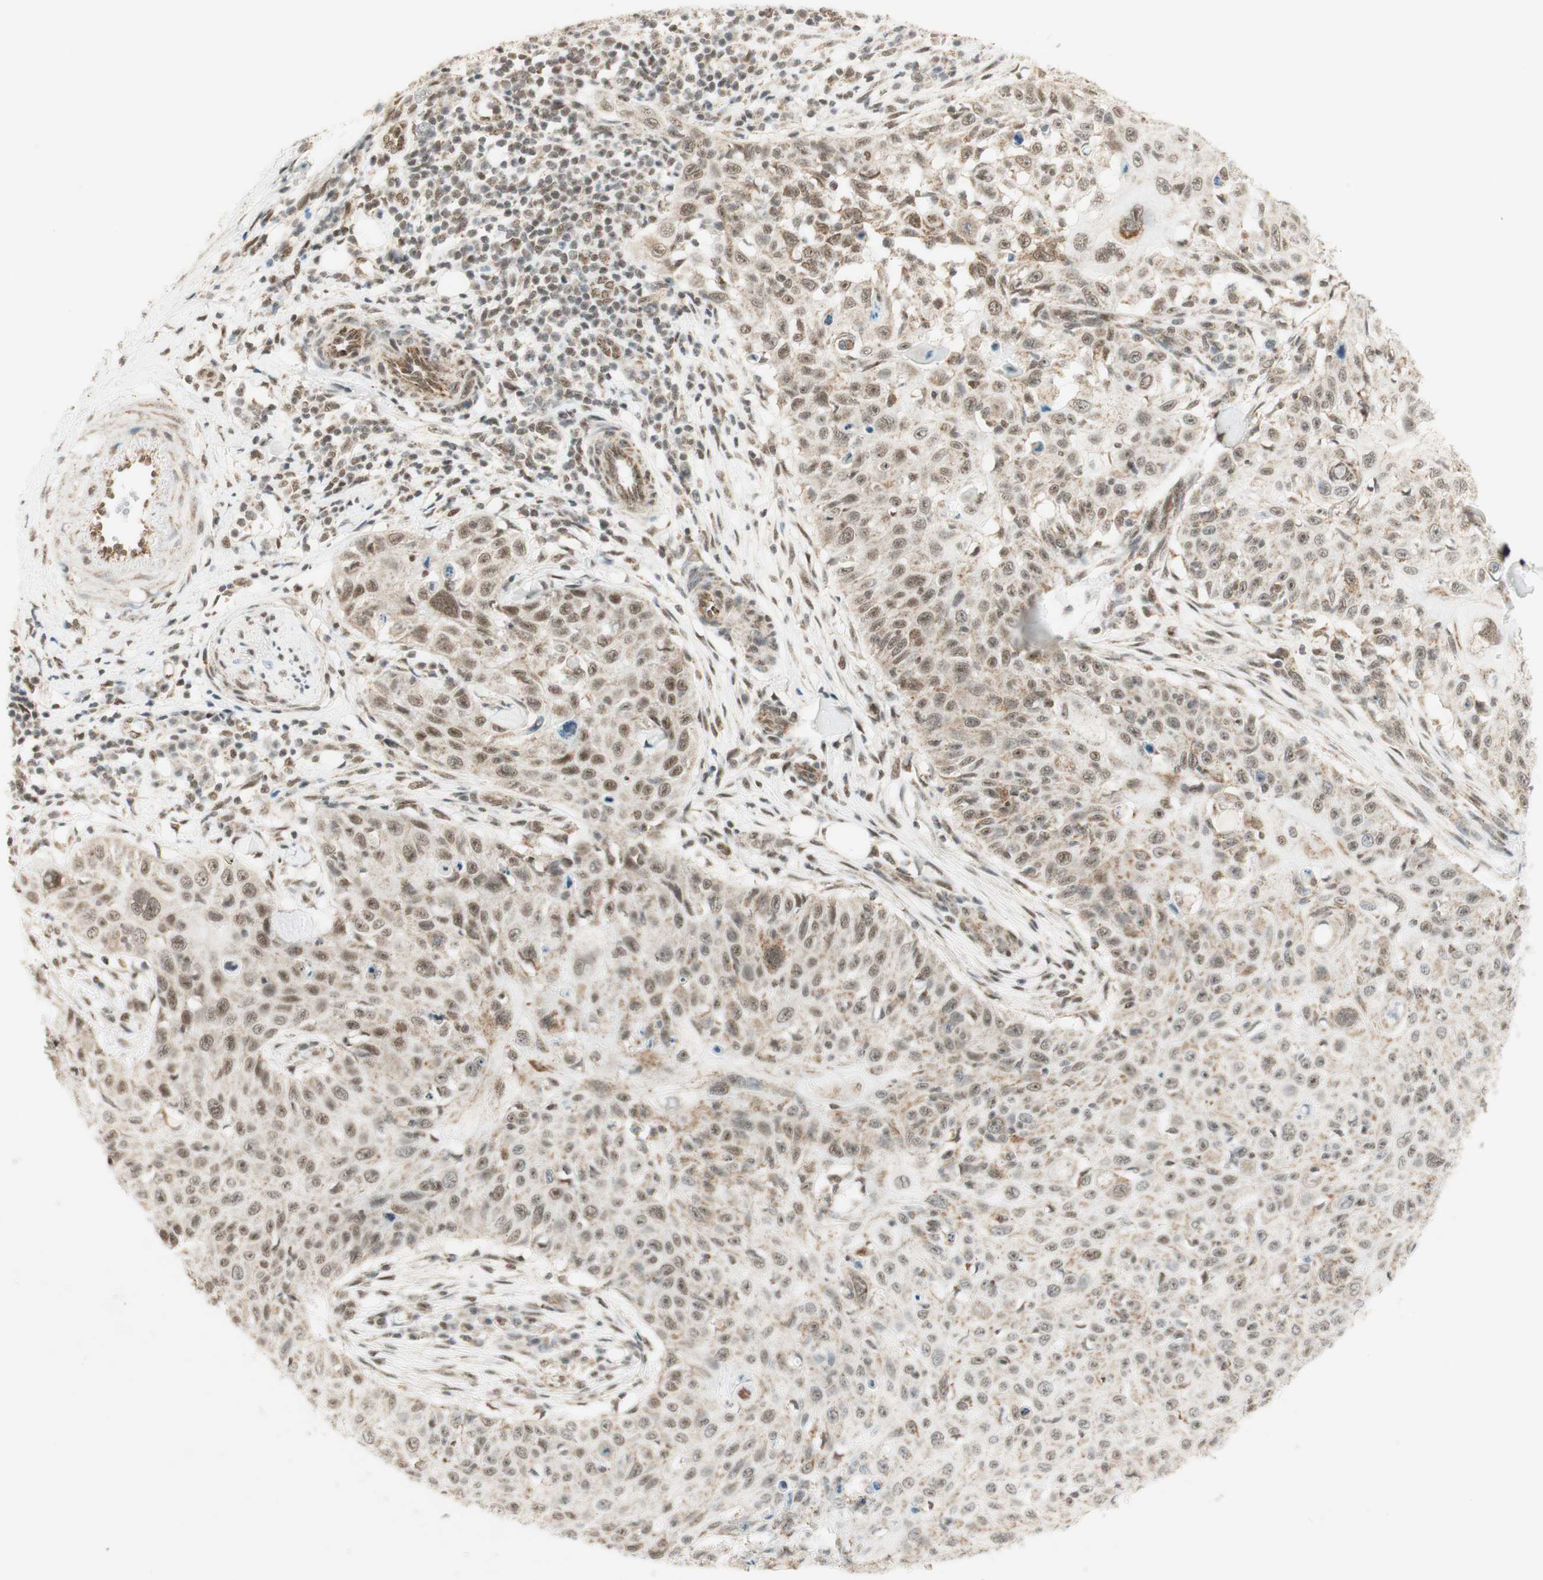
{"staining": {"intensity": "weak", "quantity": ">75%", "location": "cytoplasmic/membranous,nuclear"}, "tissue": "skin cancer", "cell_type": "Tumor cells", "image_type": "cancer", "snomed": [{"axis": "morphology", "description": "Squamous cell carcinoma, NOS"}, {"axis": "topography", "description": "Skin"}], "caption": "Immunohistochemistry micrograph of neoplastic tissue: skin cancer (squamous cell carcinoma) stained using immunohistochemistry (IHC) exhibits low levels of weak protein expression localized specifically in the cytoplasmic/membranous and nuclear of tumor cells, appearing as a cytoplasmic/membranous and nuclear brown color.", "gene": "ZNF782", "patient": {"sex": "male", "age": 86}}